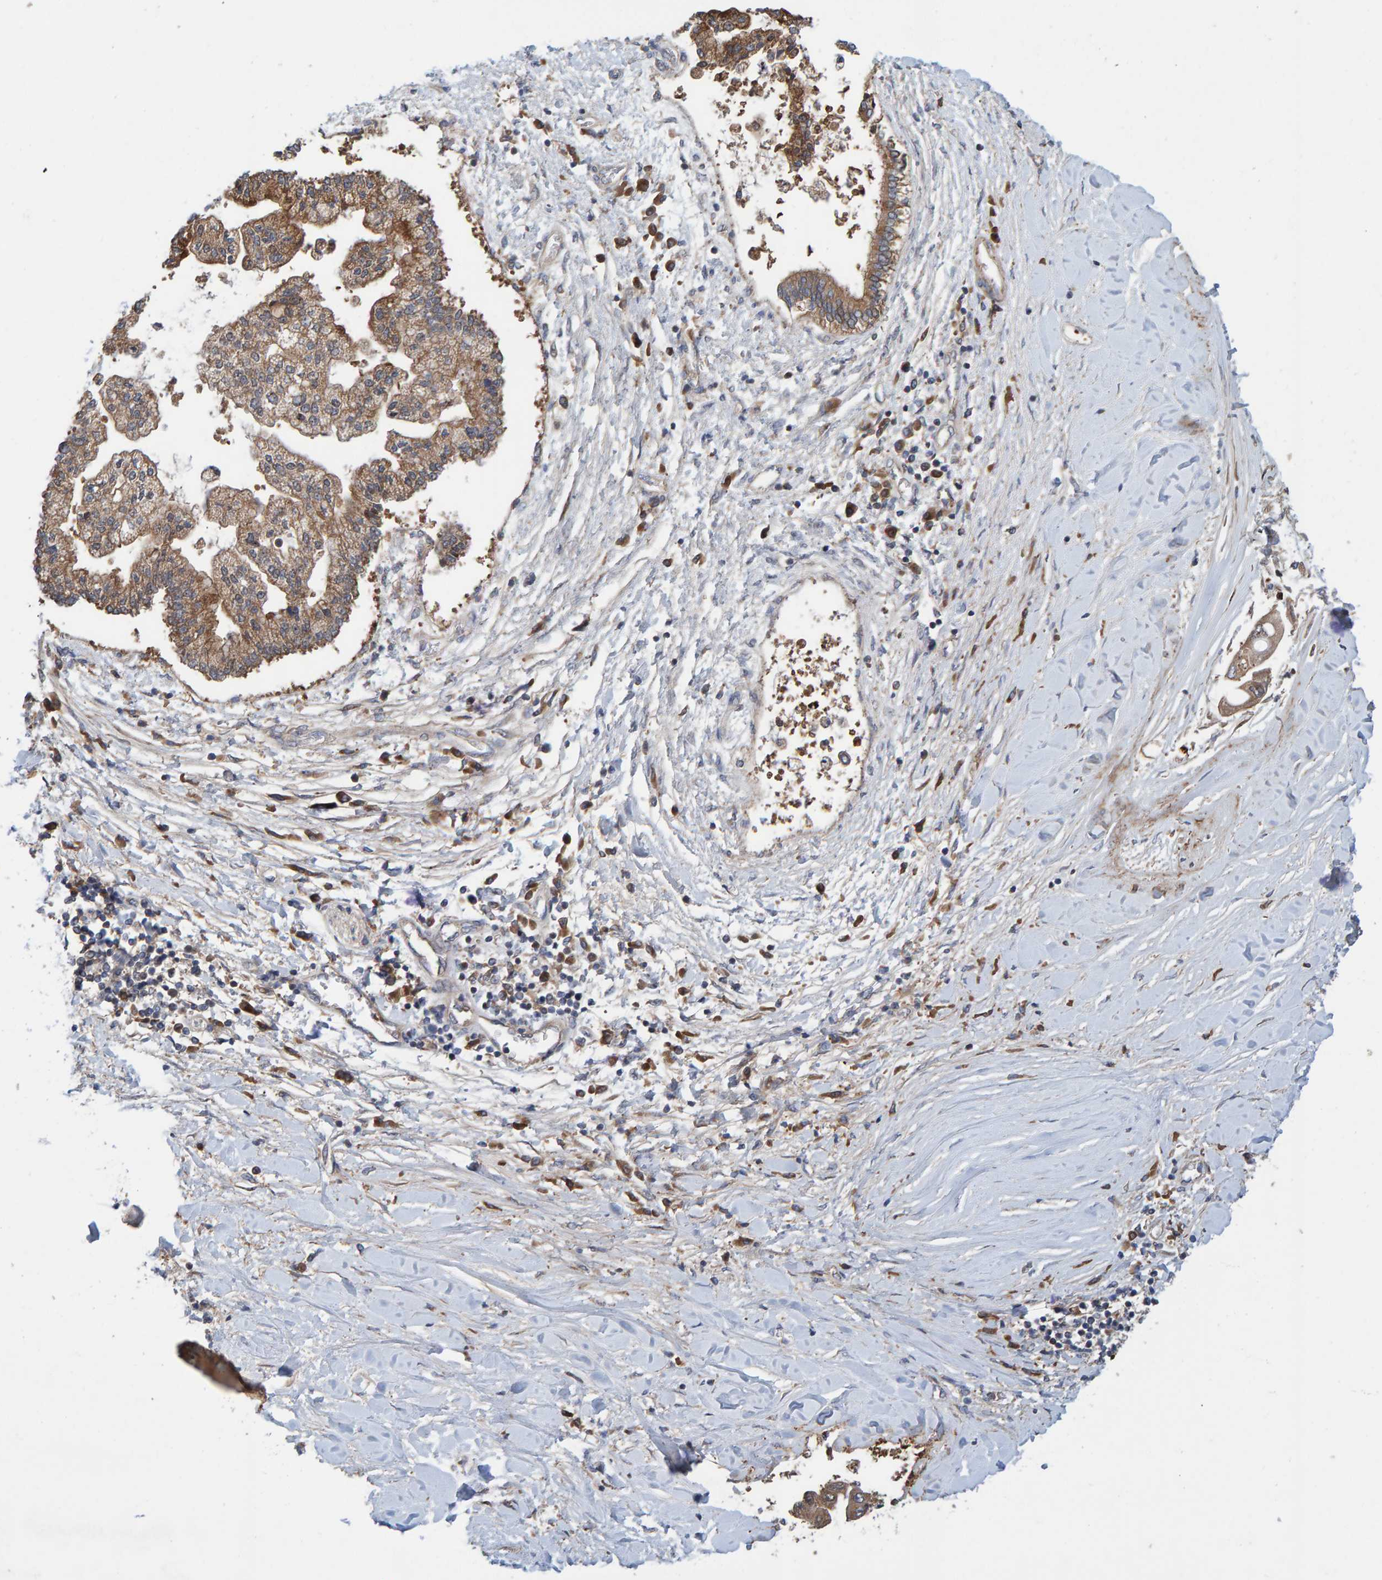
{"staining": {"intensity": "moderate", "quantity": ">75%", "location": "cytoplasmic/membranous"}, "tissue": "liver cancer", "cell_type": "Tumor cells", "image_type": "cancer", "snomed": [{"axis": "morphology", "description": "Cholangiocarcinoma"}, {"axis": "topography", "description": "Liver"}], "caption": "The immunohistochemical stain shows moderate cytoplasmic/membranous expression in tumor cells of liver cancer tissue.", "gene": "KIAA0753", "patient": {"sex": "male", "age": 50}}